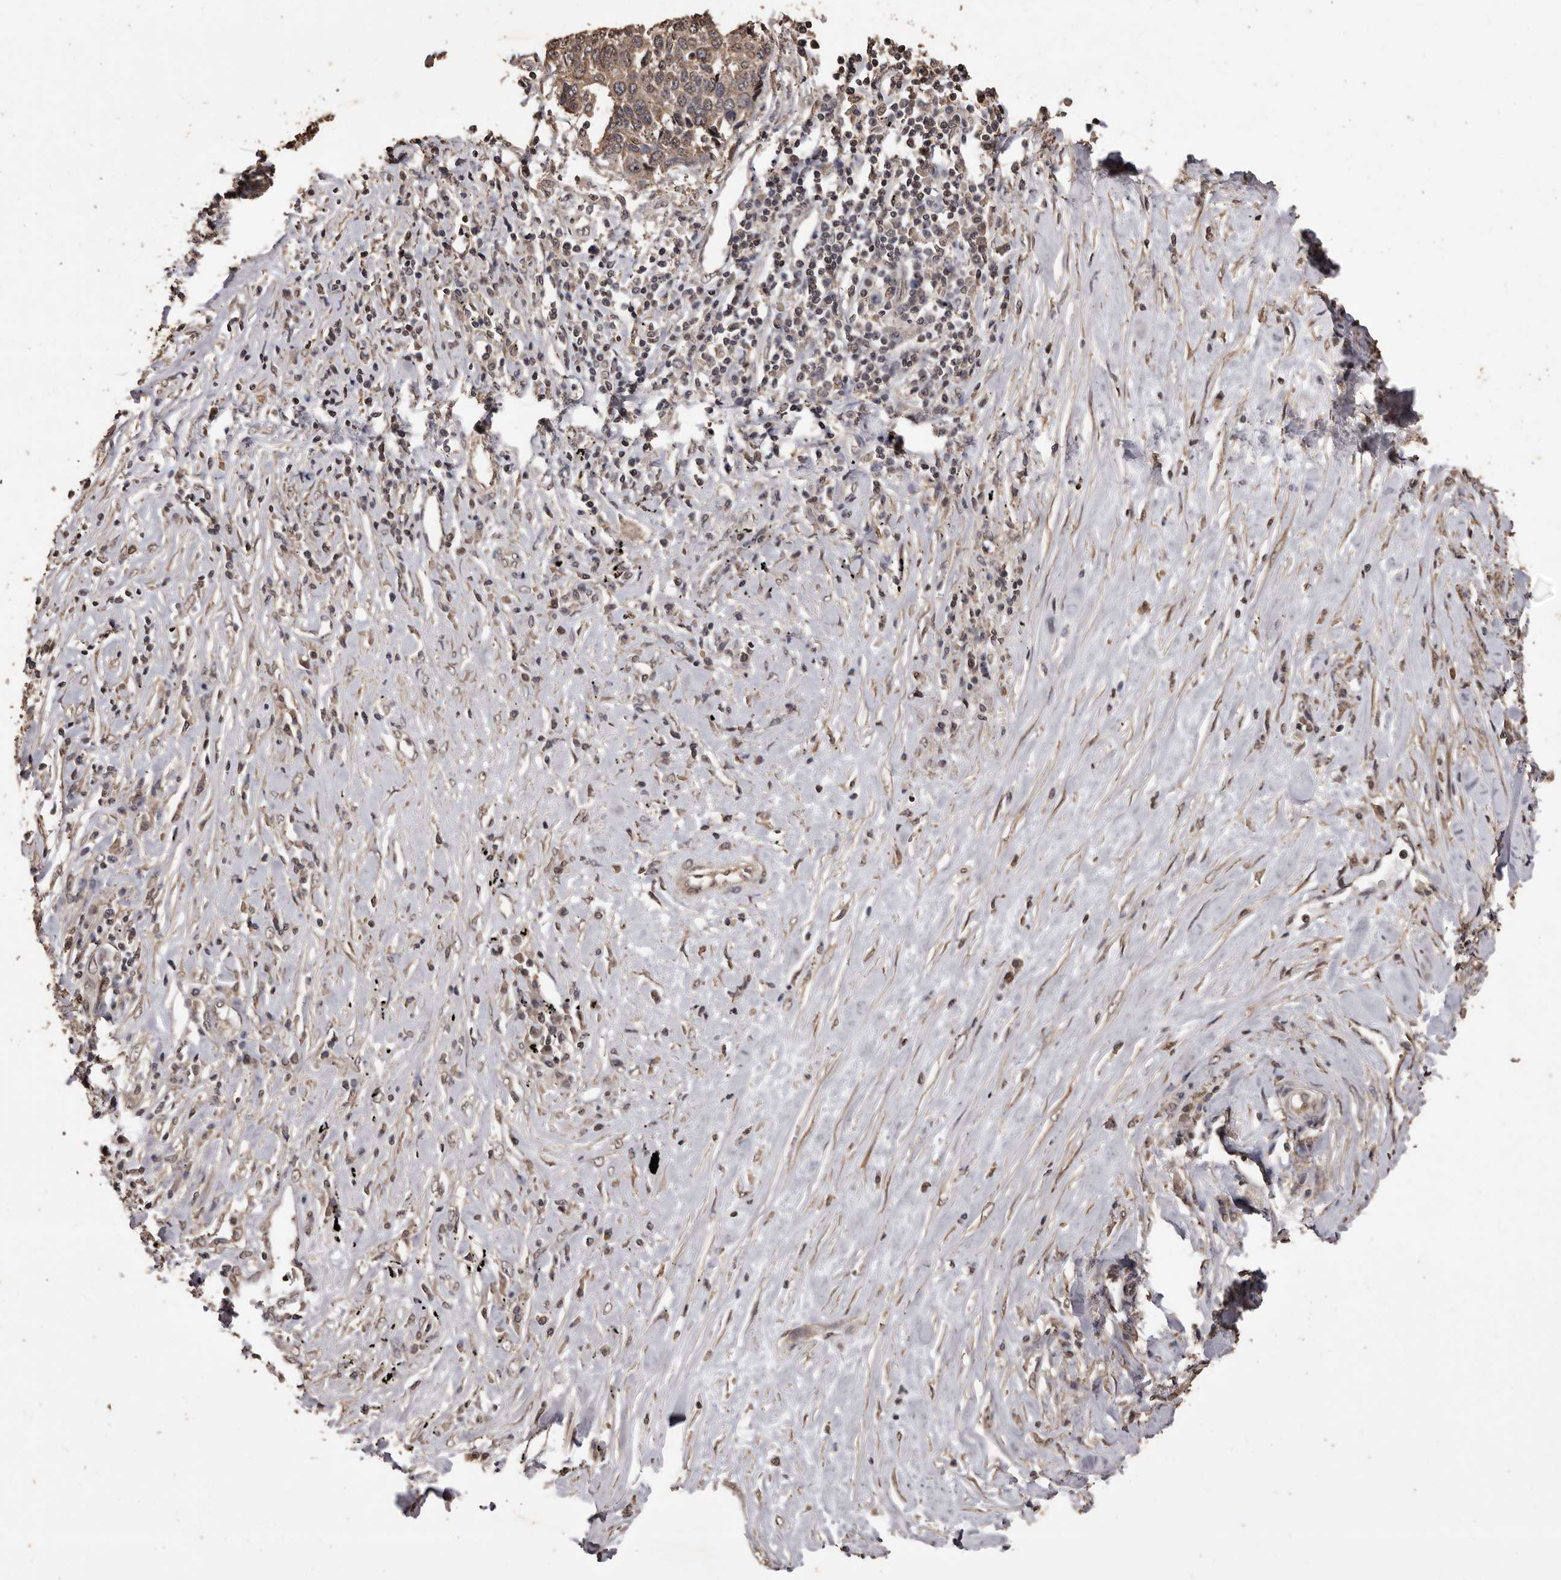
{"staining": {"intensity": "weak", "quantity": ">75%", "location": "cytoplasmic/membranous"}, "tissue": "lung cancer", "cell_type": "Tumor cells", "image_type": "cancer", "snomed": [{"axis": "morphology", "description": "Squamous cell carcinoma, NOS"}, {"axis": "topography", "description": "Lung"}], "caption": "High-power microscopy captured an immunohistochemistry (IHC) photomicrograph of lung cancer, revealing weak cytoplasmic/membranous expression in about >75% of tumor cells. (DAB (3,3'-diaminobenzidine) = brown stain, brightfield microscopy at high magnification).", "gene": "NAV1", "patient": {"sex": "male", "age": 66}}